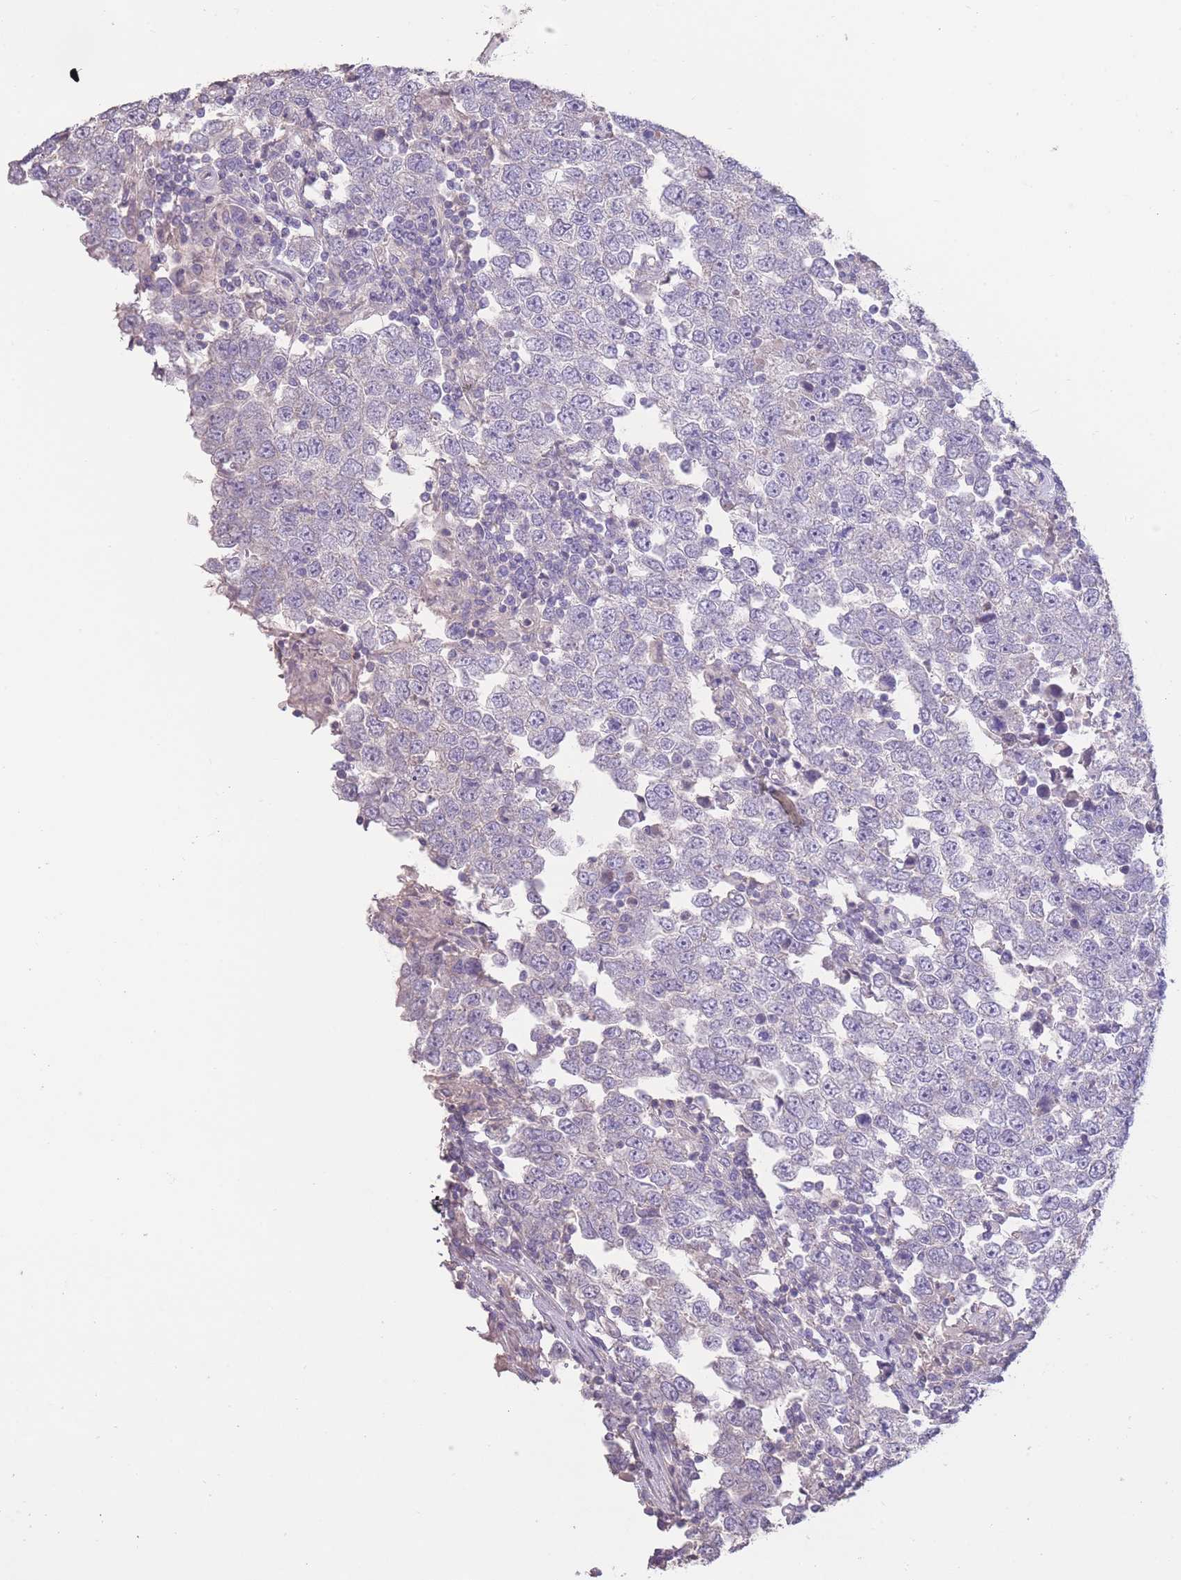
{"staining": {"intensity": "negative", "quantity": "none", "location": "none"}, "tissue": "testis cancer", "cell_type": "Tumor cells", "image_type": "cancer", "snomed": [{"axis": "morphology", "description": "Seminoma, NOS"}, {"axis": "morphology", "description": "Carcinoma, Embryonal, NOS"}, {"axis": "topography", "description": "Testis"}], "caption": "This histopathology image is of testis cancer stained with immunohistochemistry to label a protein in brown with the nuclei are counter-stained blue. There is no staining in tumor cells. Brightfield microscopy of immunohistochemistry (IHC) stained with DAB (brown) and hematoxylin (blue), captured at high magnification.", "gene": "RSPH10B", "patient": {"sex": "male", "age": 28}}